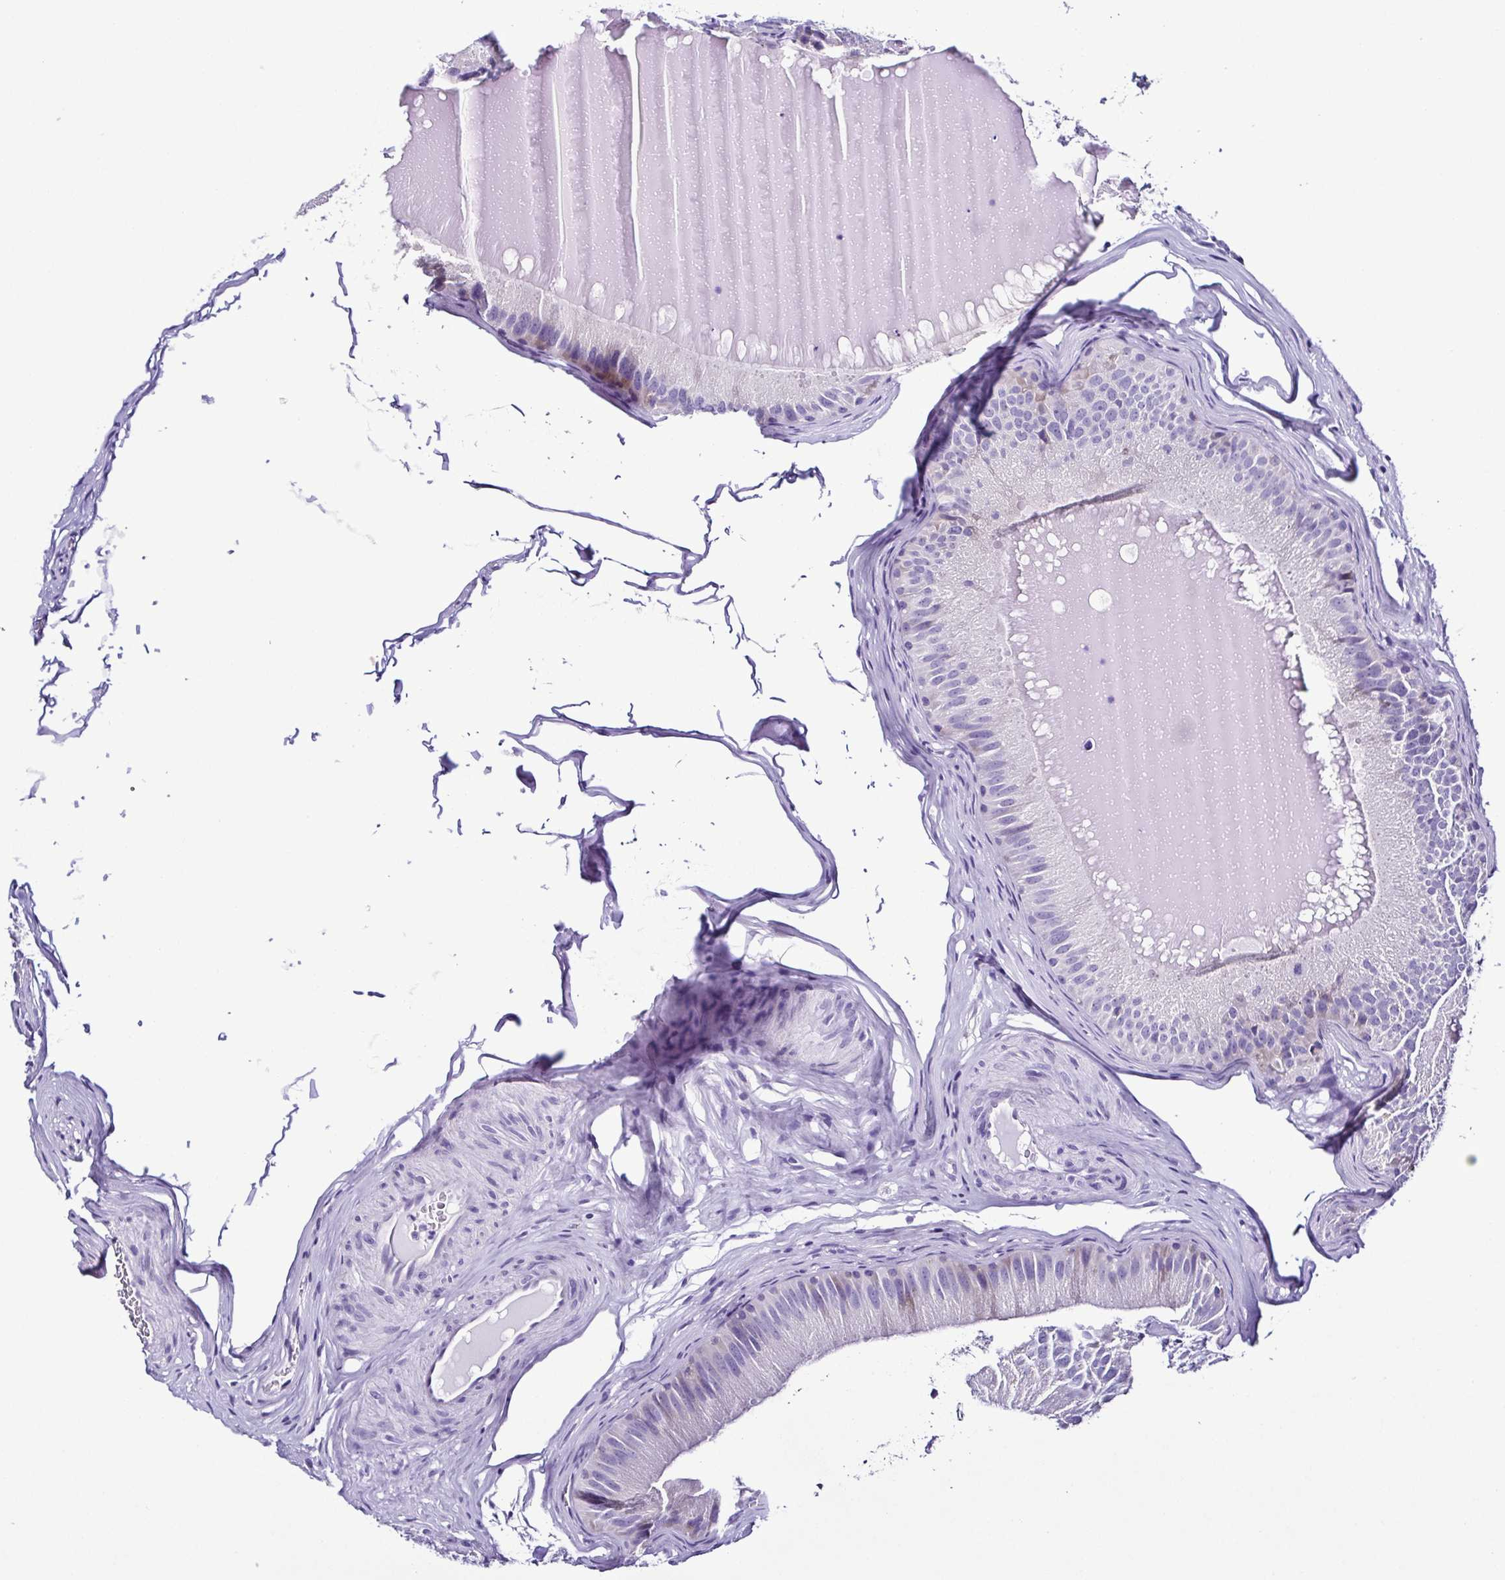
{"staining": {"intensity": "negative", "quantity": "none", "location": "none"}, "tissue": "epididymis", "cell_type": "Glandular cells", "image_type": "normal", "snomed": [{"axis": "morphology", "description": "Normal tissue, NOS"}, {"axis": "topography", "description": "Epididymis, spermatic cord, NOS"}], "caption": "Histopathology image shows no significant protein expression in glandular cells of benign epididymis. (Brightfield microscopy of DAB (3,3'-diaminobenzidine) immunohistochemistry at high magnification).", "gene": "SRL", "patient": {"sex": "male", "age": 39}}